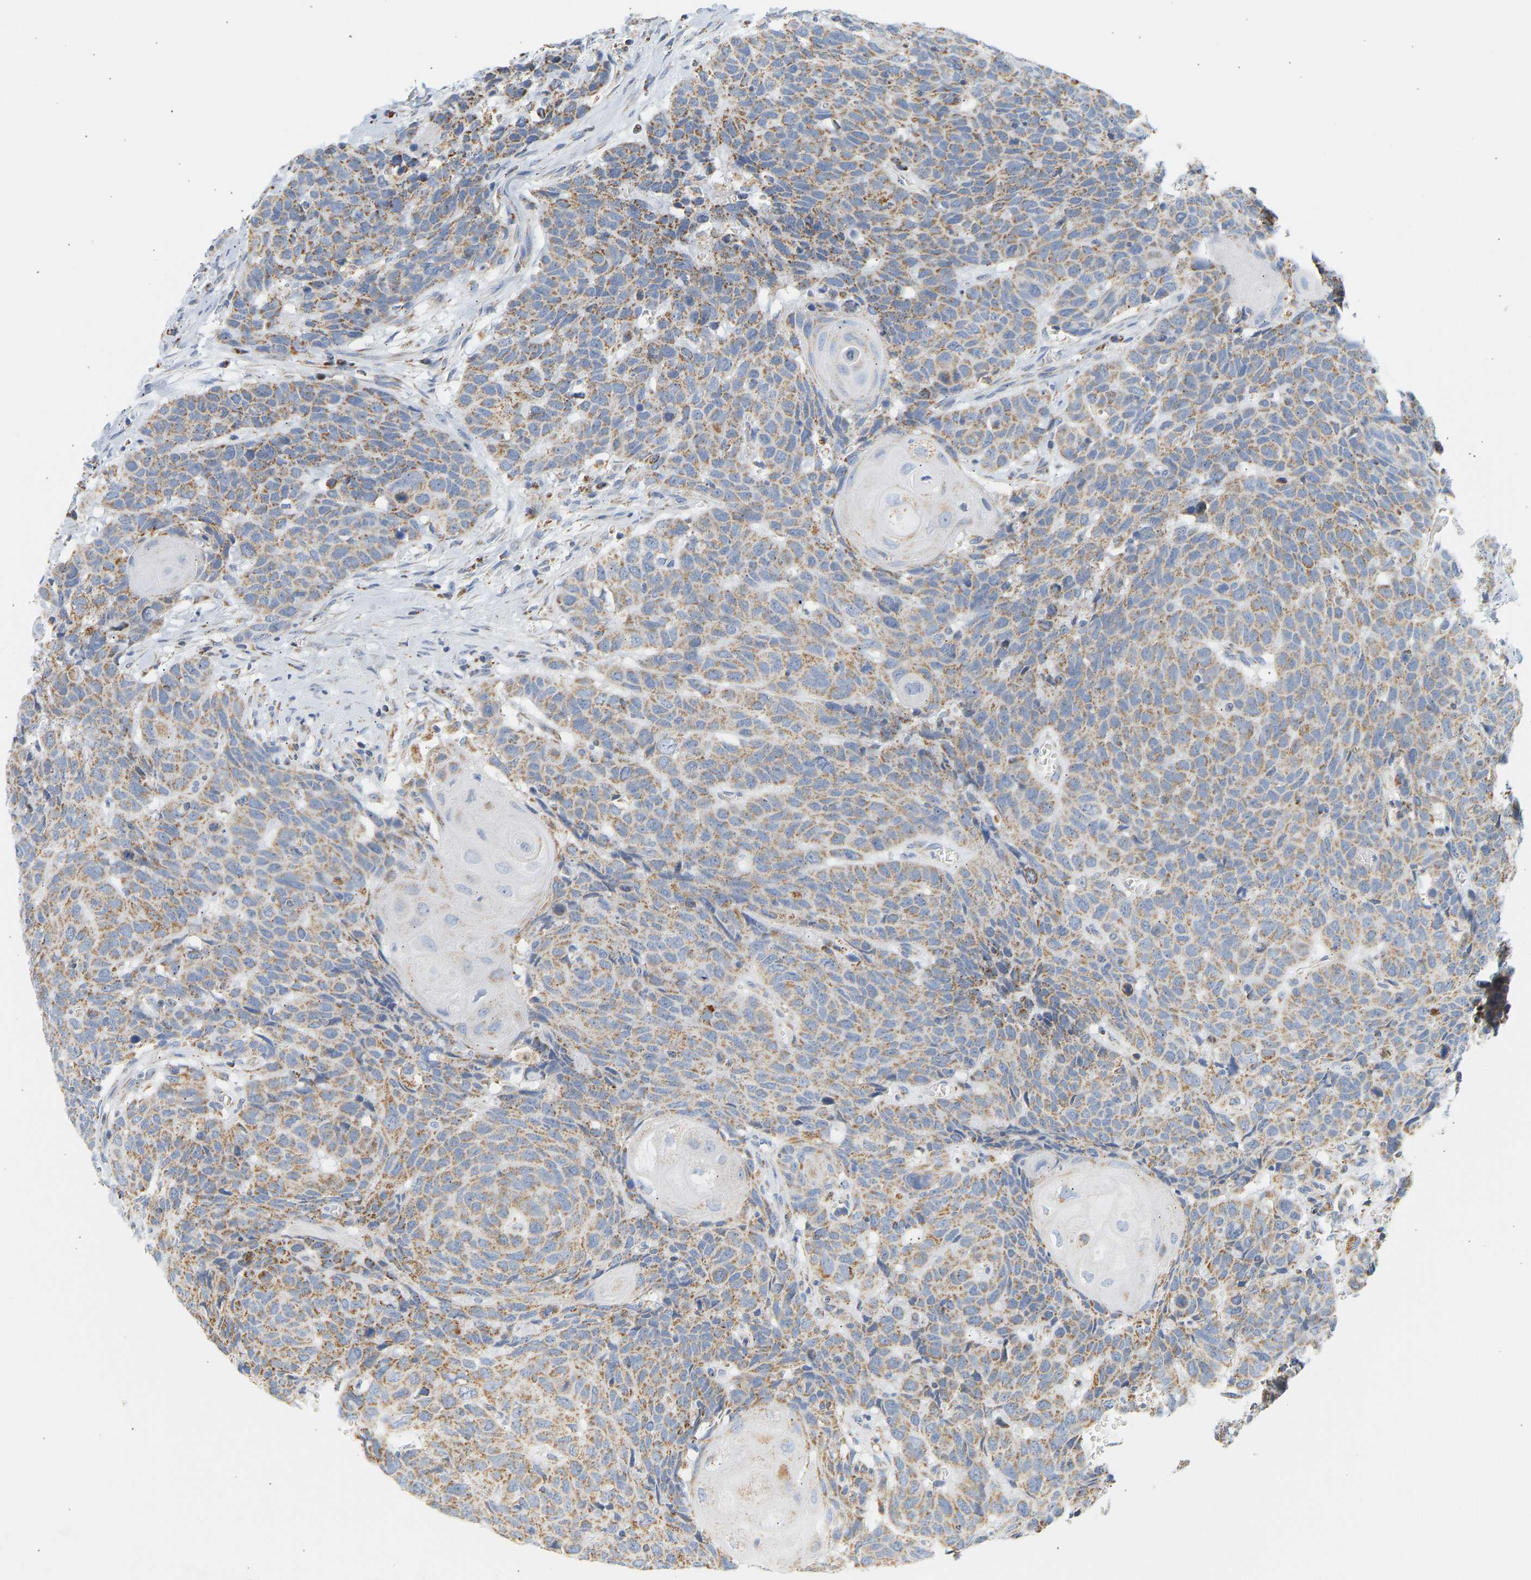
{"staining": {"intensity": "moderate", "quantity": ">75%", "location": "cytoplasmic/membranous"}, "tissue": "head and neck cancer", "cell_type": "Tumor cells", "image_type": "cancer", "snomed": [{"axis": "morphology", "description": "Squamous cell carcinoma, NOS"}, {"axis": "topography", "description": "Head-Neck"}], "caption": "Immunohistochemical staining of human head and neck cancer exhibits medium levels of moderate cytoplasmic/membranous positivity in approximately >75% of tumor cells.", "gene": "GRPEL2", "patient": {"sex": "male", "age": 66}}